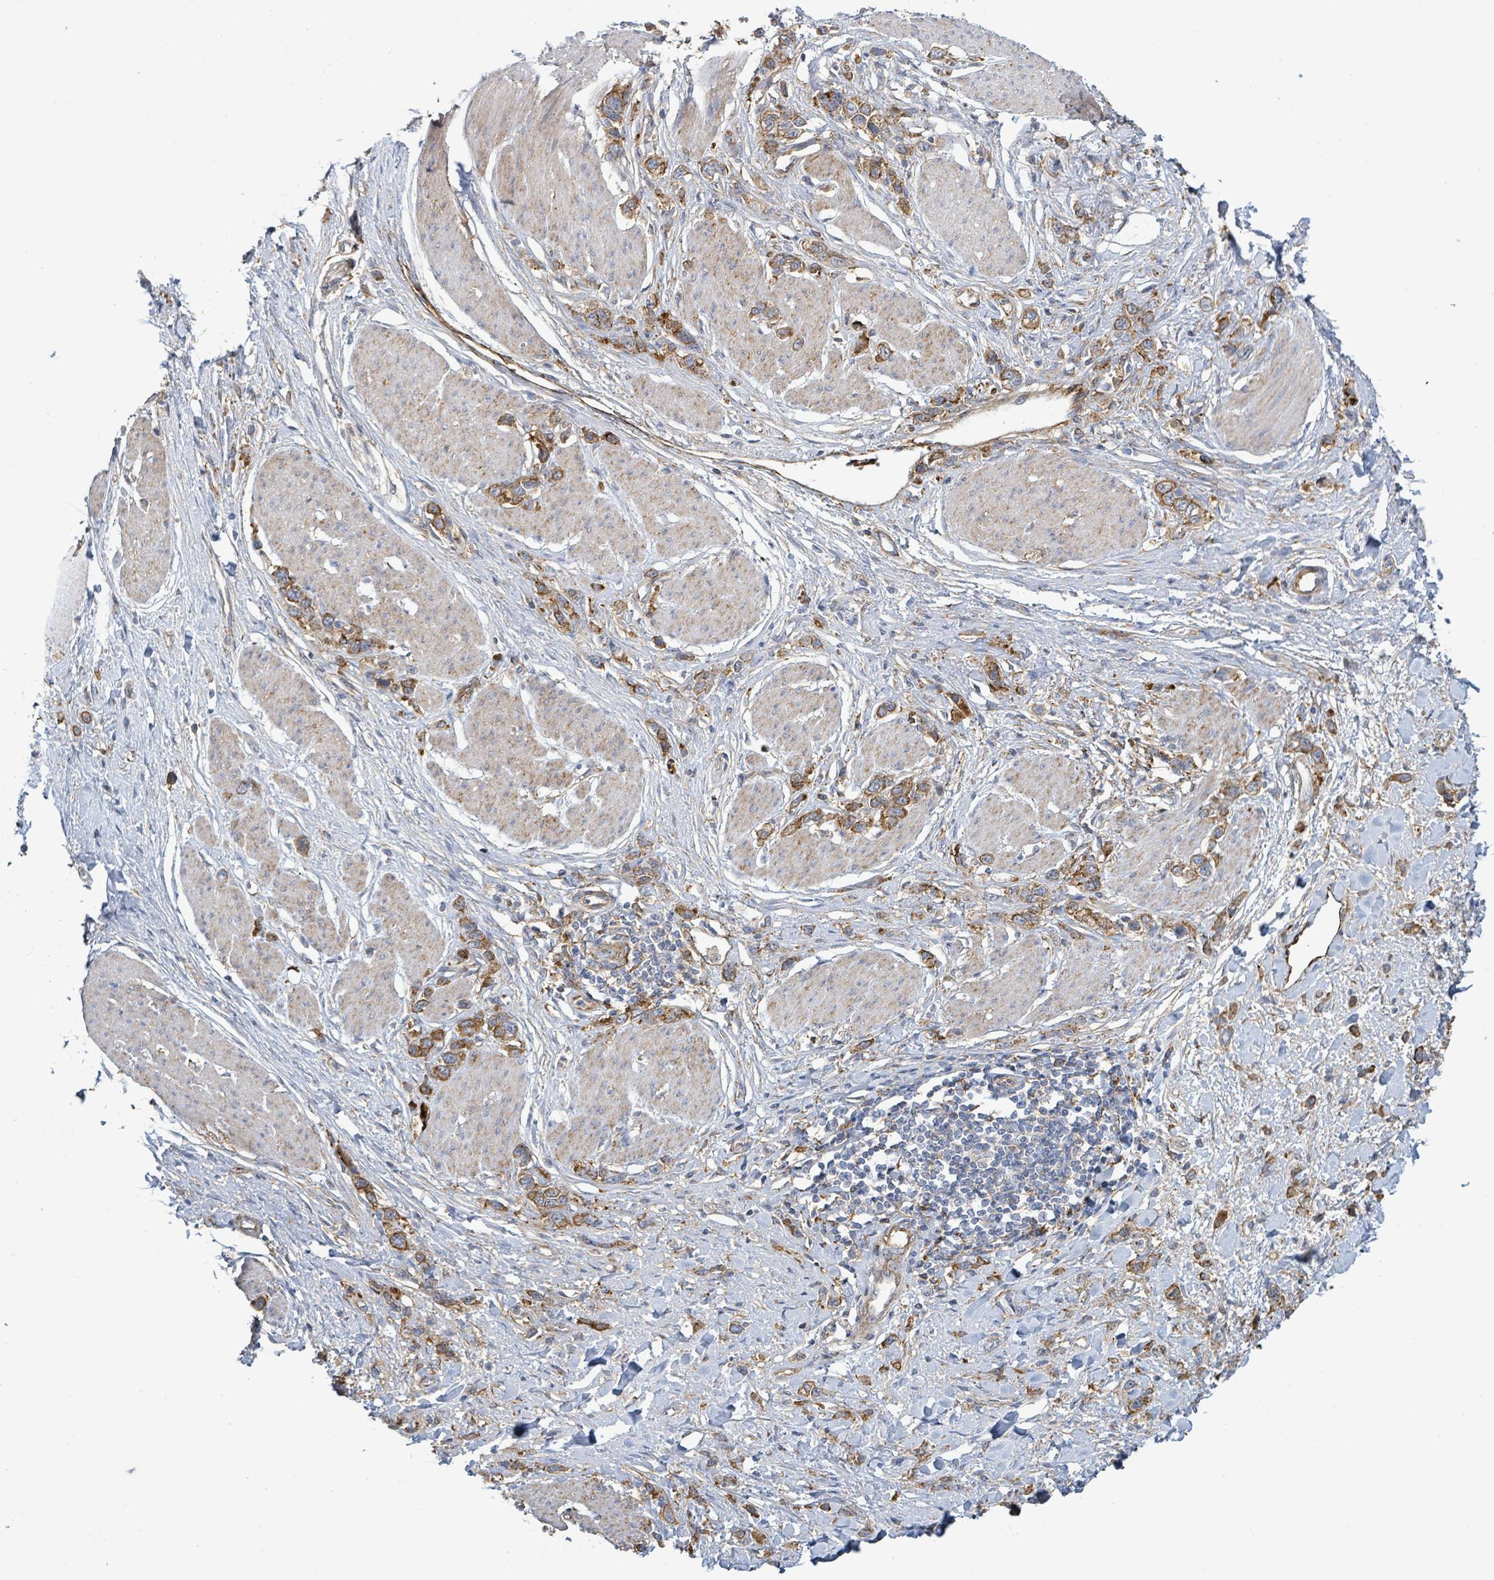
{"staining": {"intensity": "moderate", "quantity": ">75%", "location": "cytoplasmic/membranous"}, "tissue": "stomach cancer", "cell_type": "Tumor cells", "image_type": "cancer", "snomed": [{"axis": "morphology", "description": "Adenocarcinoma, NOS"}, {"axis": "topography", "description": "Stomach"}], "caption": "A histopathology image showing moderate cytoplasmic/membranous staining in about >75% of tumor cells in adenocarcinoma (stomach), as visualized by brown immunohistochemical staining.", "gene": "EGFL7", "patient": {"sex": "female", "age": 65}}